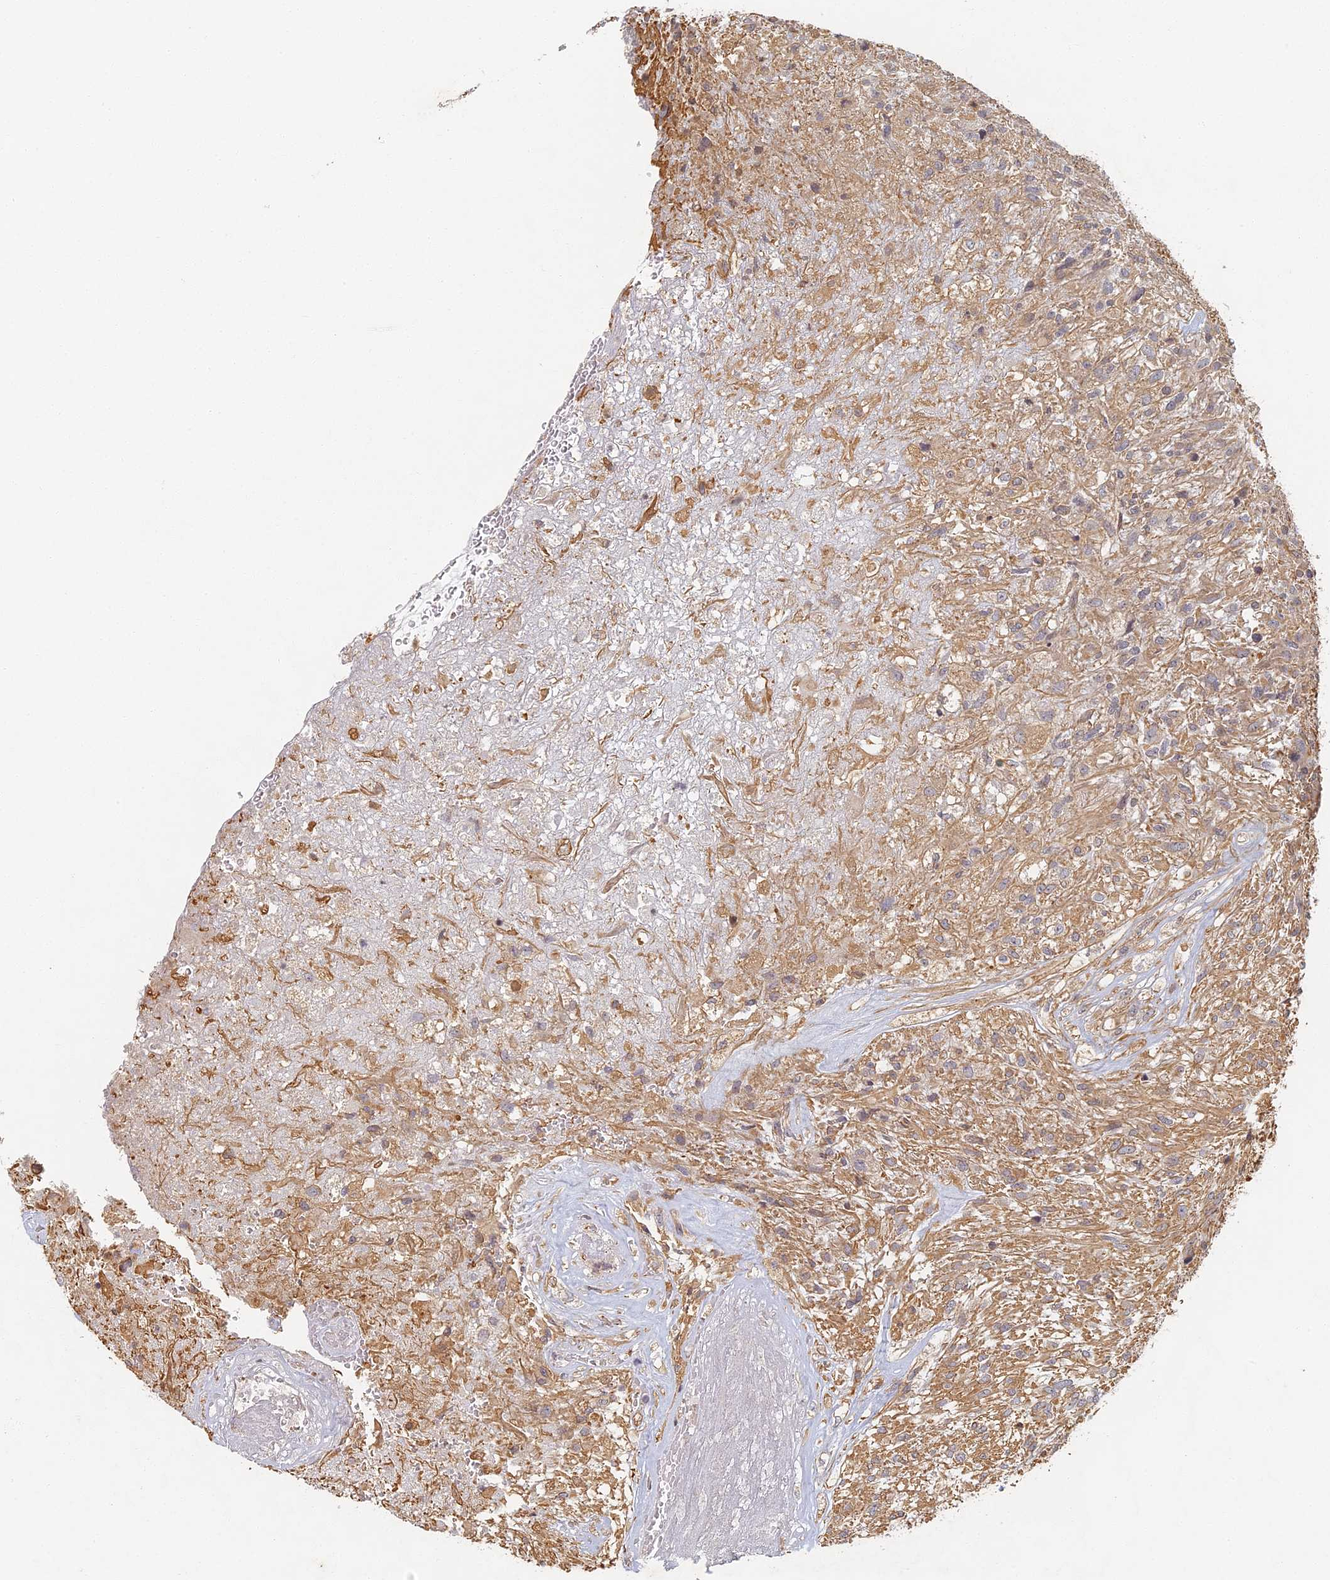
{"staining": {"intensity": "weak", "quantity": "25%-75%", "location": "cytoplasmic/membranous"}, "tissue": "glioma", "cell_type": "Tumor cells", "image_type": "cancer", "snomed": [{"axis": "morphology", "description": "Glioma, malignant, High grade"}, {"axis": "topography", "description": "Brain"}], "caption": "Immunohistochemistry micrograph of neoplastic tissue: glioma stained using IHC demonstrates low levels of weak protein expression localized specifically in the cytoplasmic/membranous of tumor cells, appearing as a cytoplasmic/membranous brown color.", "gene": "ABCB10", "patient": {"sex": "male", "age": 56}}